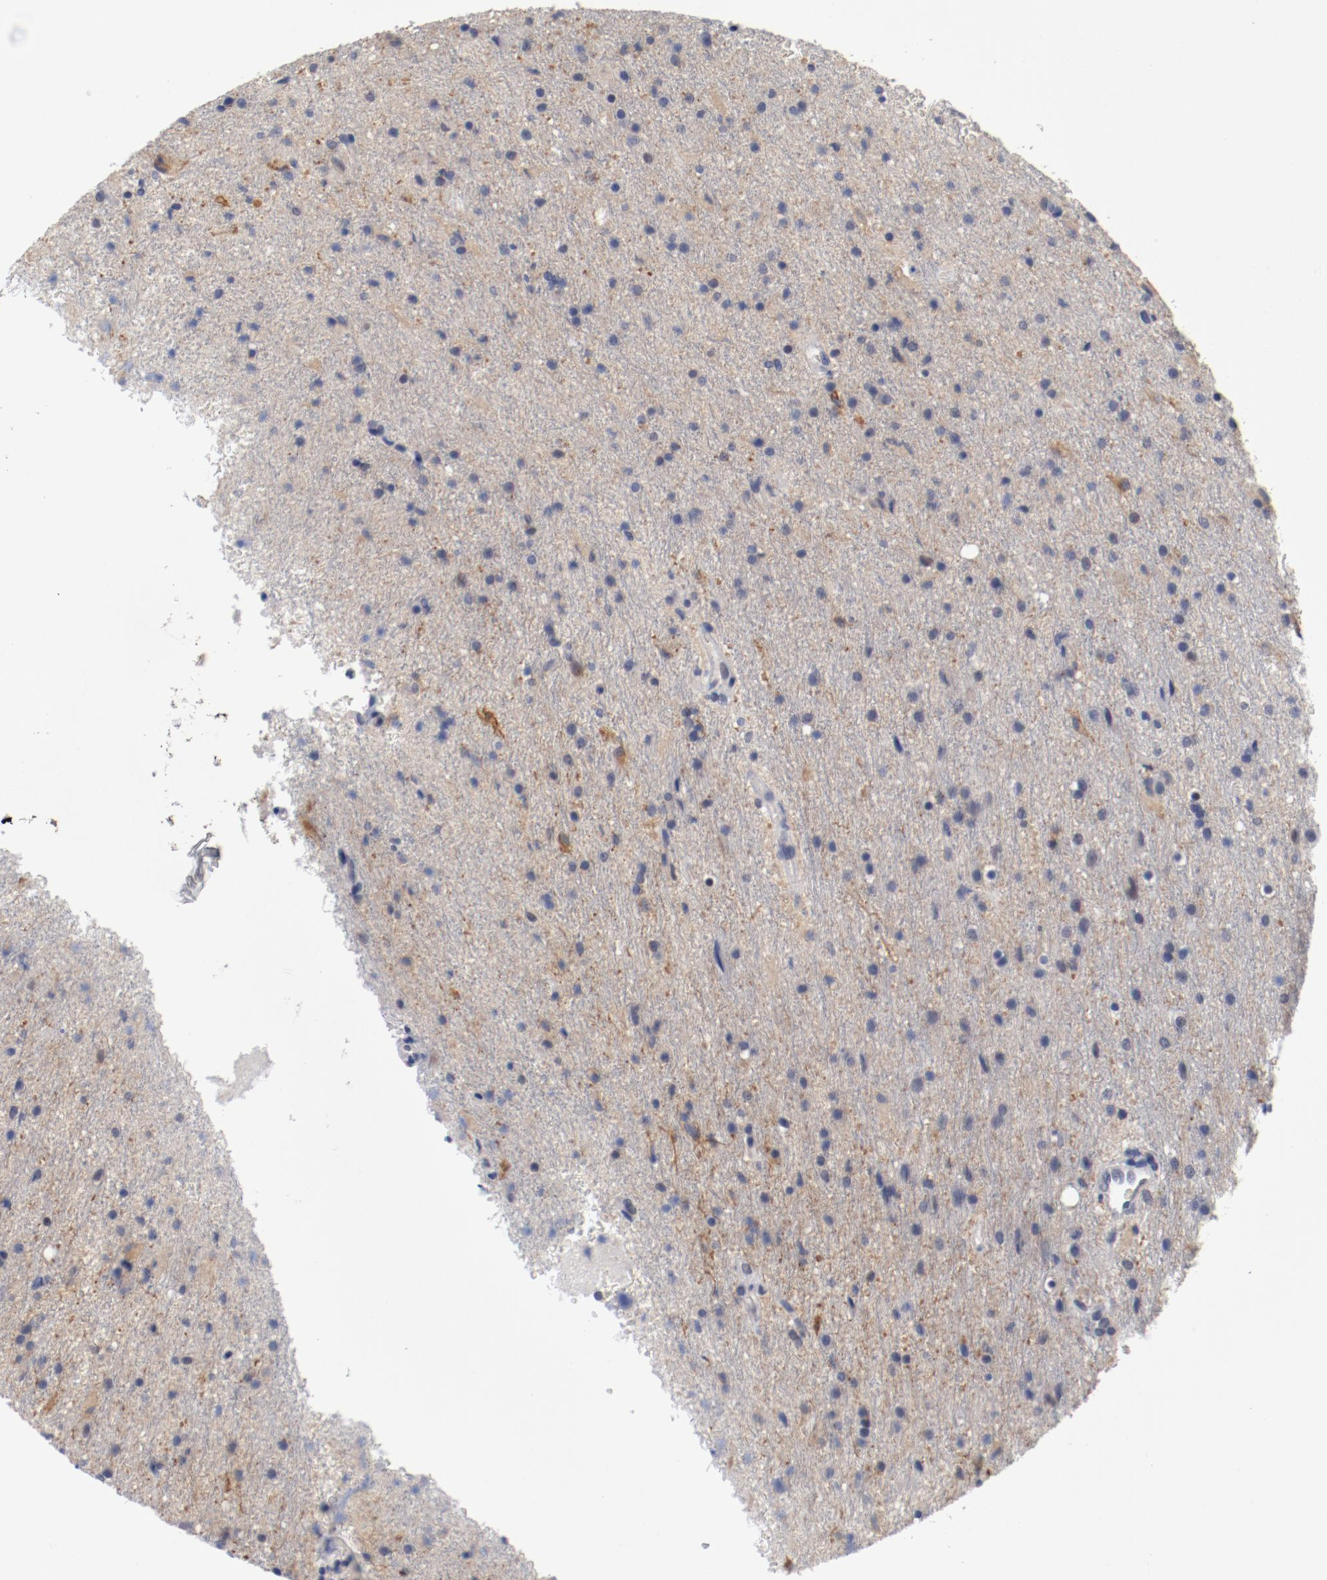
{"staining": {"intensity": "weak", "quantity": "<25%", "location": "nuclear"}, "tissue": "glioma", "cell_type": "Tumor cells", "image_type": "cancer", "snomed": [{"axis": "morphology", "description": "Normal tissue, NOS"}, {"axis": "morphology", "description": "Glioma, malignant, High grade"}, {"axis": "topography", "description": "Cerebral cortex"}], "caption": "Micrograph shows no protein staining in tumor cells of glioma tissue. (DAB immunohistochemistry (IHC) with hematoxylin counter stain).", "gene": "ANKLE2", "patient": {"sex": "male", "age": 56}}